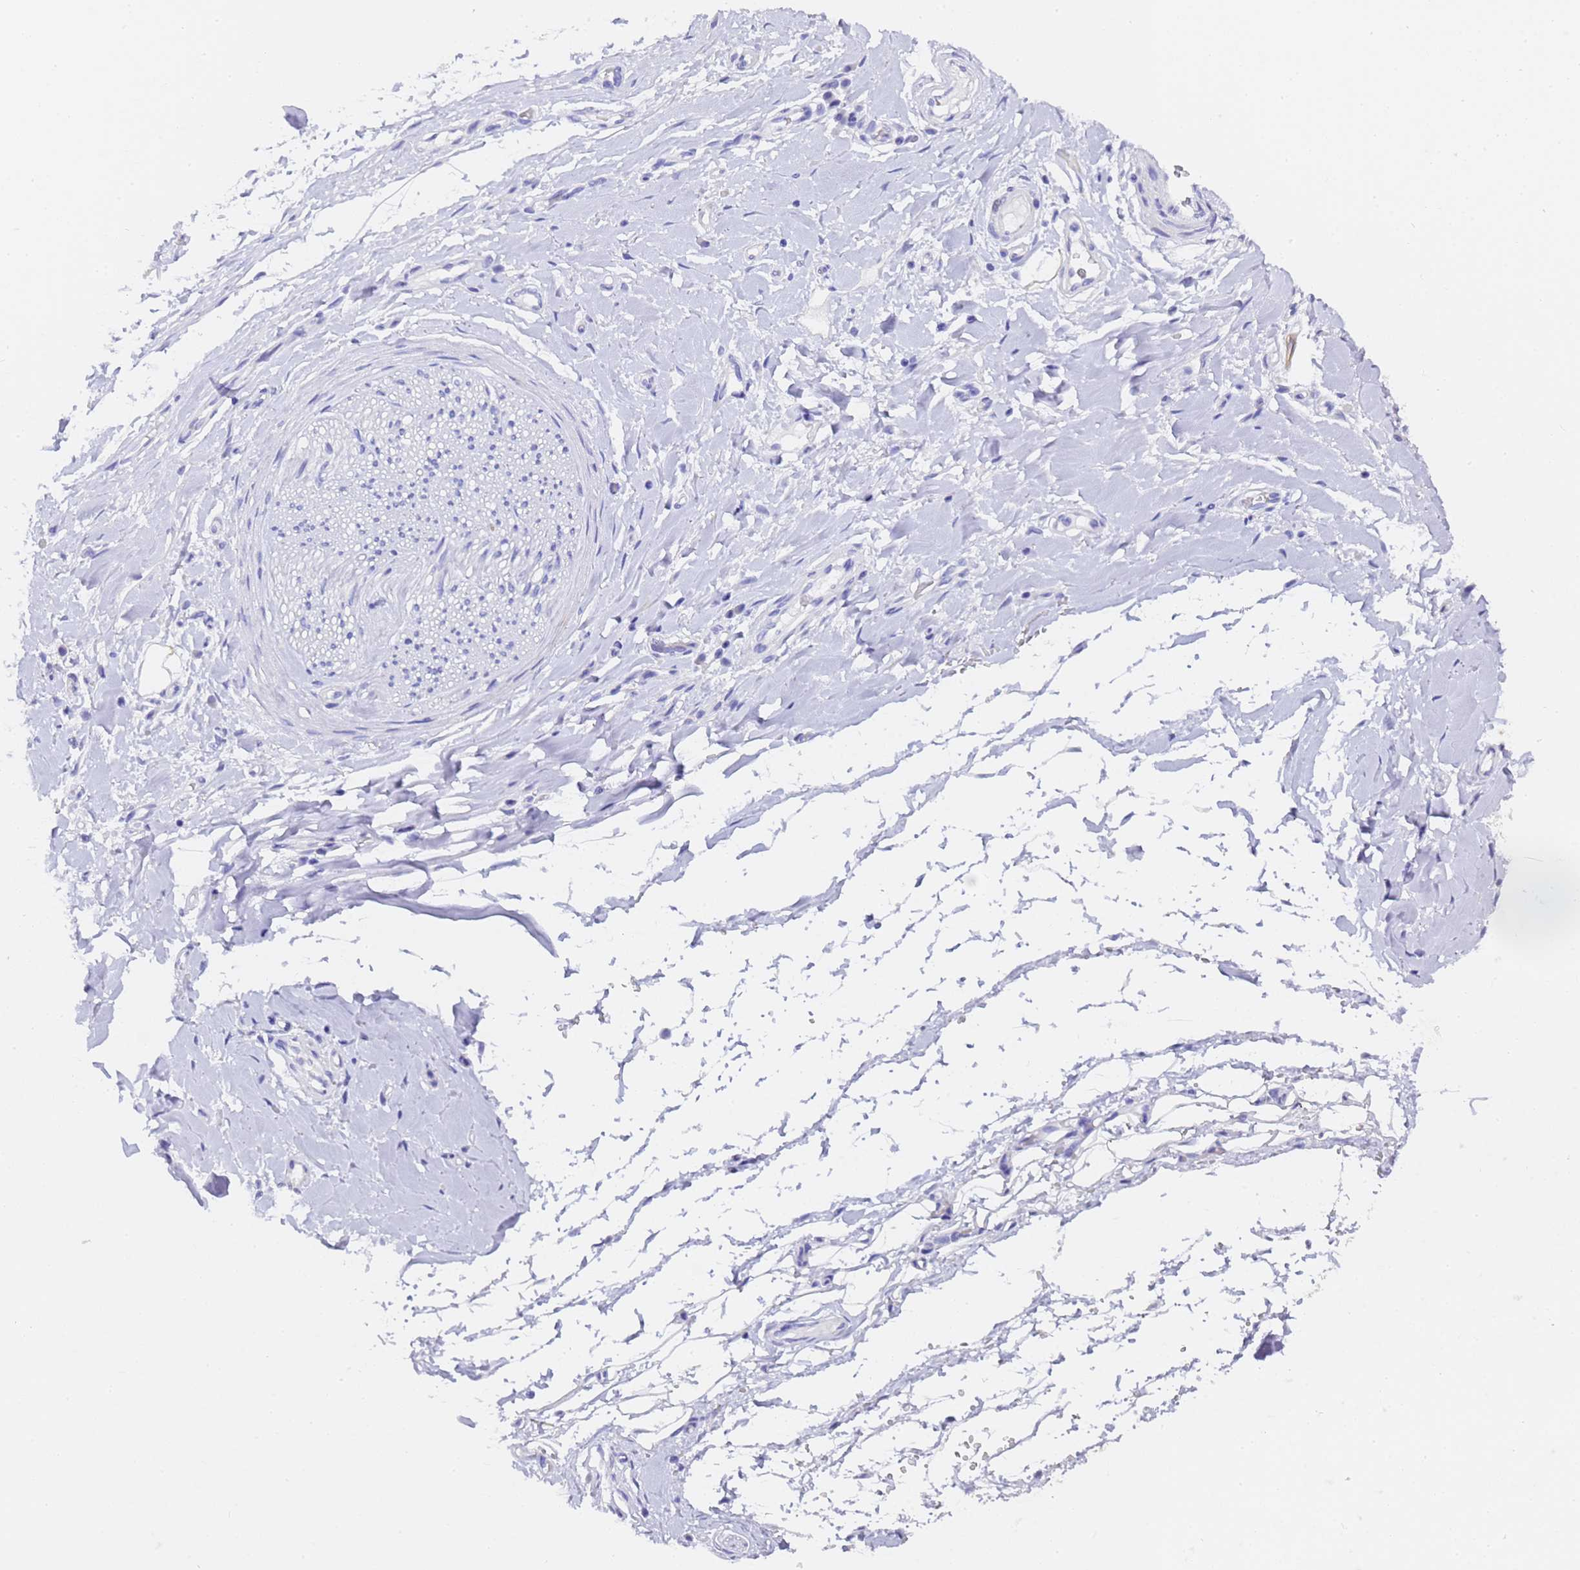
{"staining": {"intensity": "negative", "quantity": "none", "location": "none"}, "tissue": "adipose tissue", "cell_type": "Adipocytes", "image_type": "normal", "snomed": [{"axis": "morphology", "description": "Normal tissue, NOS"}, {"axis": "morphology", "description": "Adenocarcinoma, NOS"}, {"axis": "topography", "description": "Stomach, upper"}, {"axis": "topography", "description": "Peripheral nerve tissue"}], "caption": "An IHC image of normal adipose tissue is shown. There is no staining in adipocytes of adipose tissue. (Stains: DAB (3,3'-diaminobenzidine) immunohistochemistry (IHC) with hematoxylin counter stain, Microscopy: brightfield microscopy at high magnification).", "gene": "GABRA1", "patient": {"sex": "male", "age": 62}}